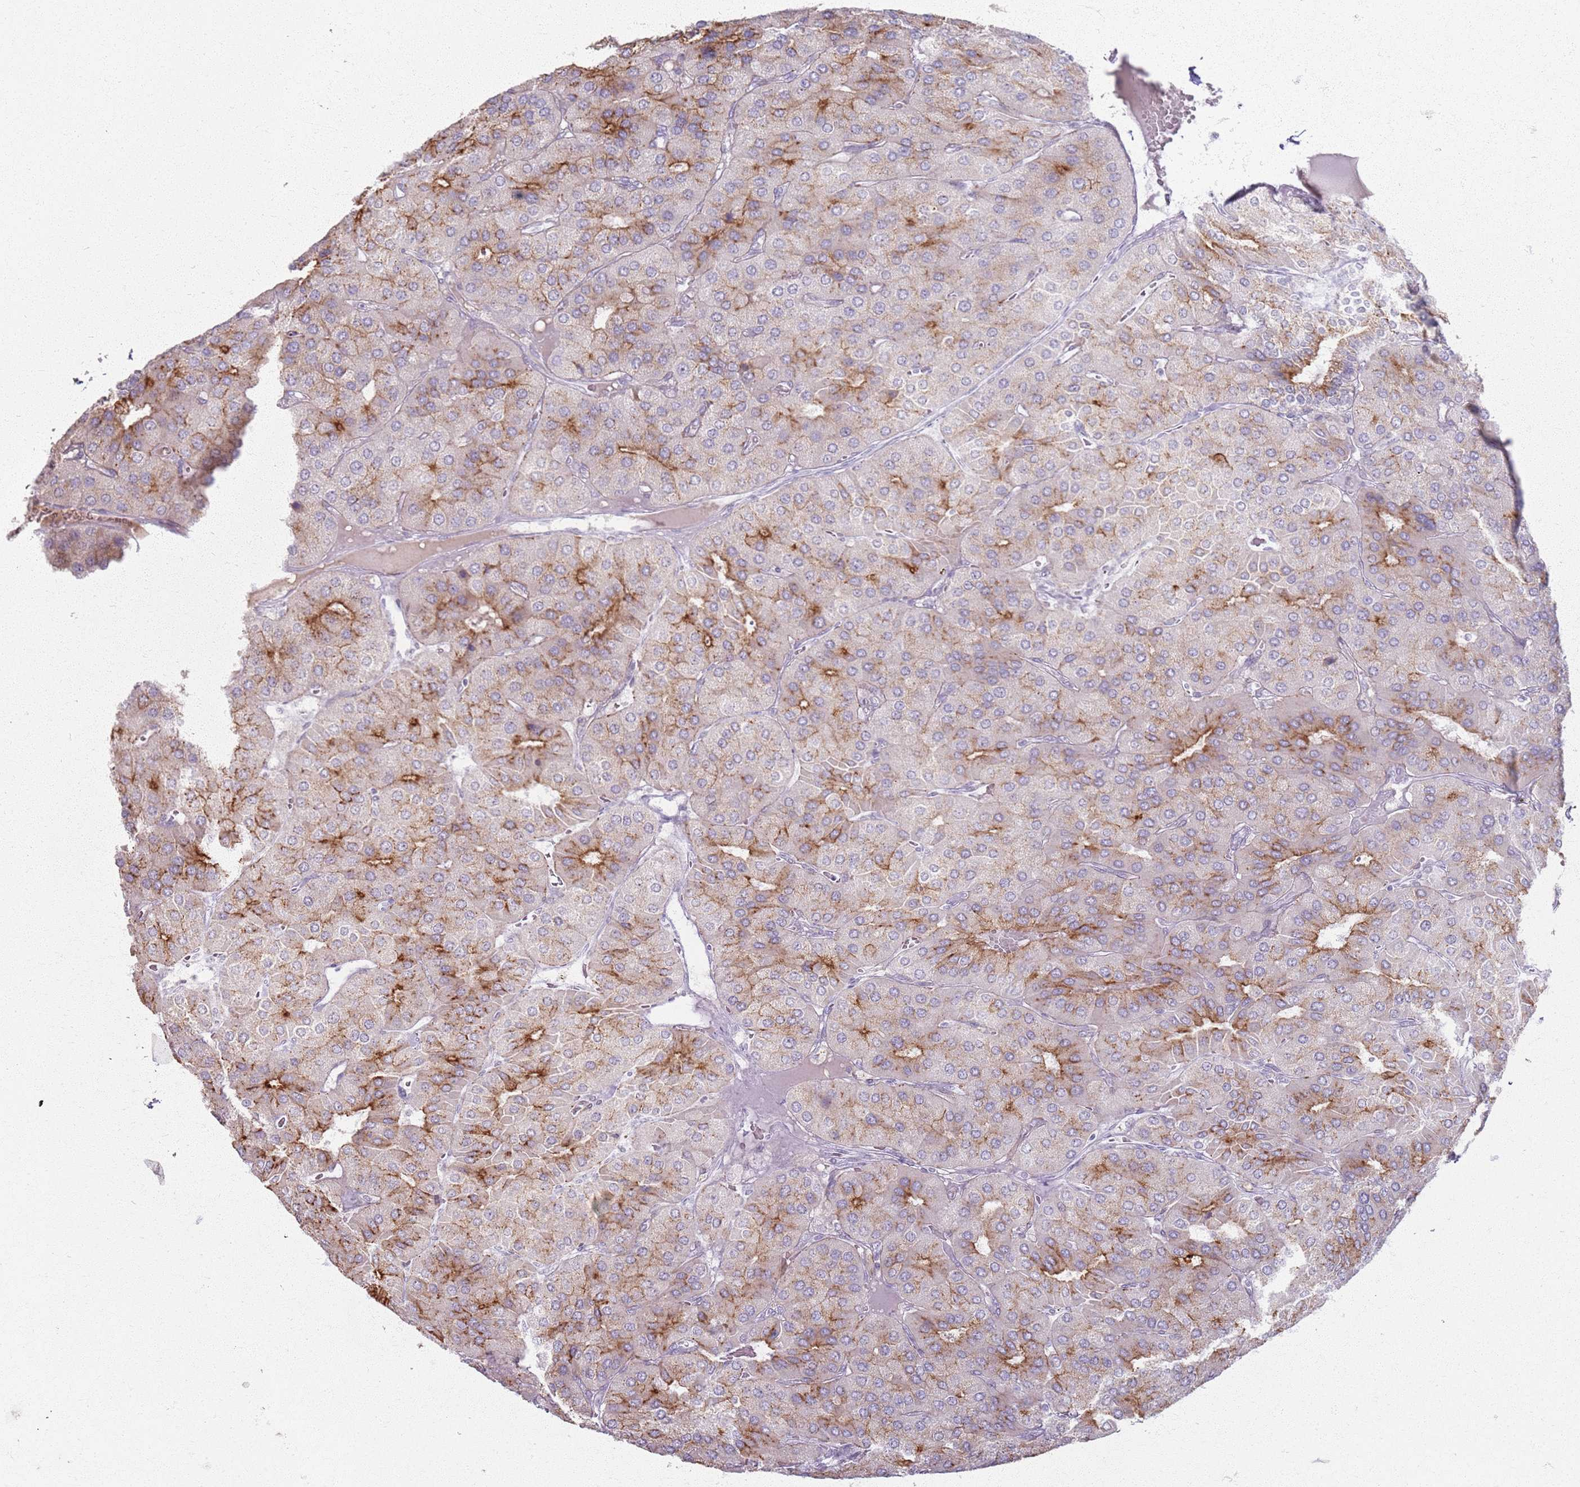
{"staining": {"intensity": "moderate", "quantity": "<25%", "location": "cytoplasmic/membranous"}, "tissue": "parathyroid gland", "cell_type": "Glandular cells", "image_type": "normal", "snomed": [{"axis": "morphology", "description": "Normal tissue, NOS"}, {"axis": "morphology", "description": "Adenoma, NOS"}, {"axis": "topography", "description": "Parathyroid gland"}], "caption": "Brown immunohistochemical staining in normal human parathyroid gland exhibits moderate cytoplasmic/membranous expression in about <25% of glandular cells. (Brightfield microscopy of DAB IHC at high magnification).", "gene": "CRIPT", "patient": {"sex": "female", "age": 86}}